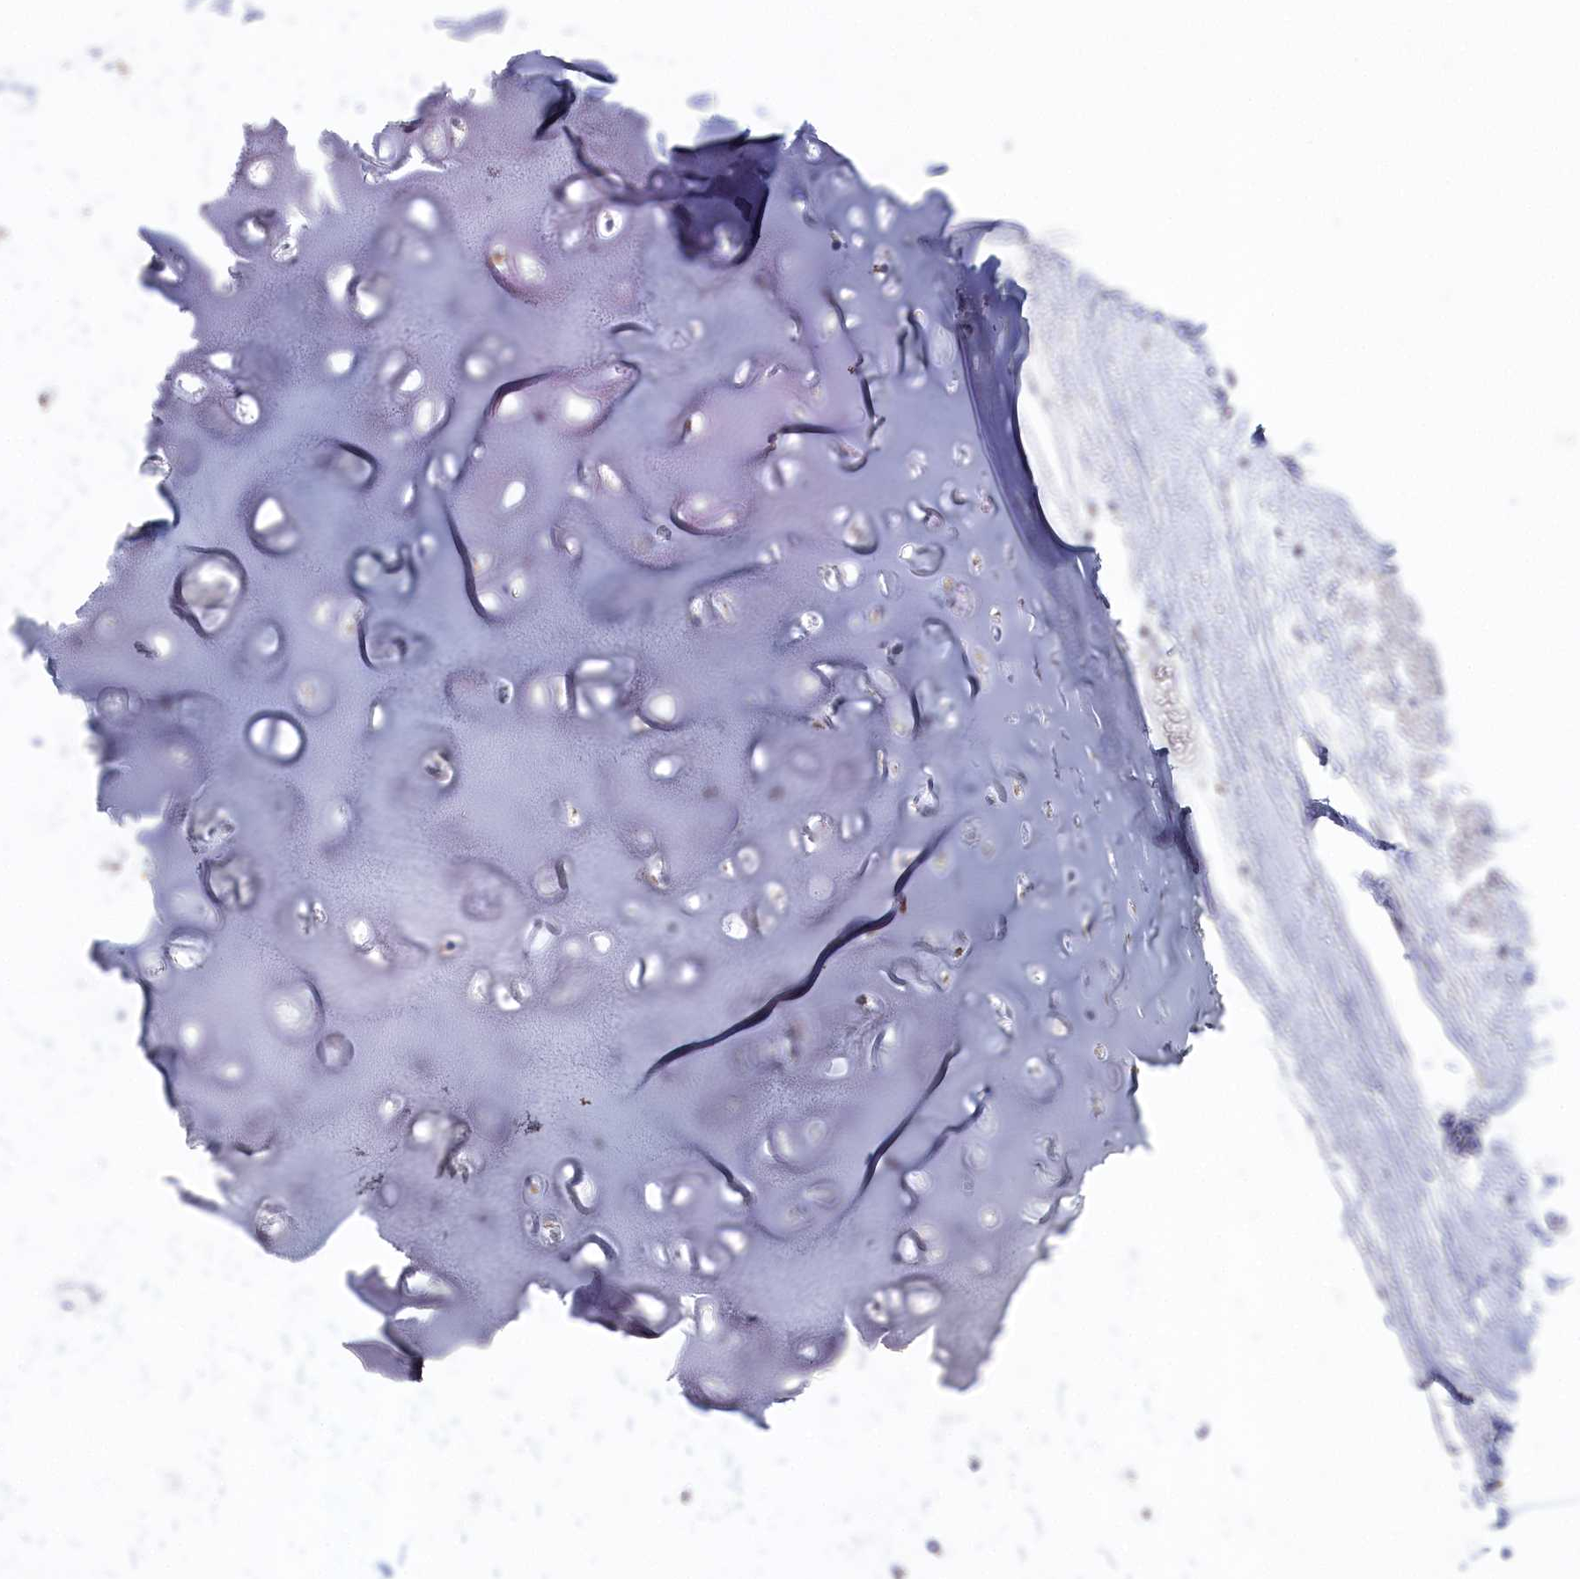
{"staining": {"intensity": "negative", "quantity": "none", "location": "none"}, "tissue": "adipose tissue", "cell_type": "Adipocytes", "image_type": "normal", "snomed": [{"axis": "morphology", "description": "Normal tissue, NOS"}, {"axis": "topography", "description": "Lymph node"}, {"axis": "topography", "description": "Bronchus"}], "caption": "Adipose tissue was stained to show a protein in brown. There is no significant staining in adipocytes. Brightfield microscopy of immunohistochemistry stained with DAB (3,3'-diaminobenzidine) (brown) and hematoxylin (blue), captured at high magnification.", "gene": "GLS2", "patient": {"sex": "male", "age": 63}}